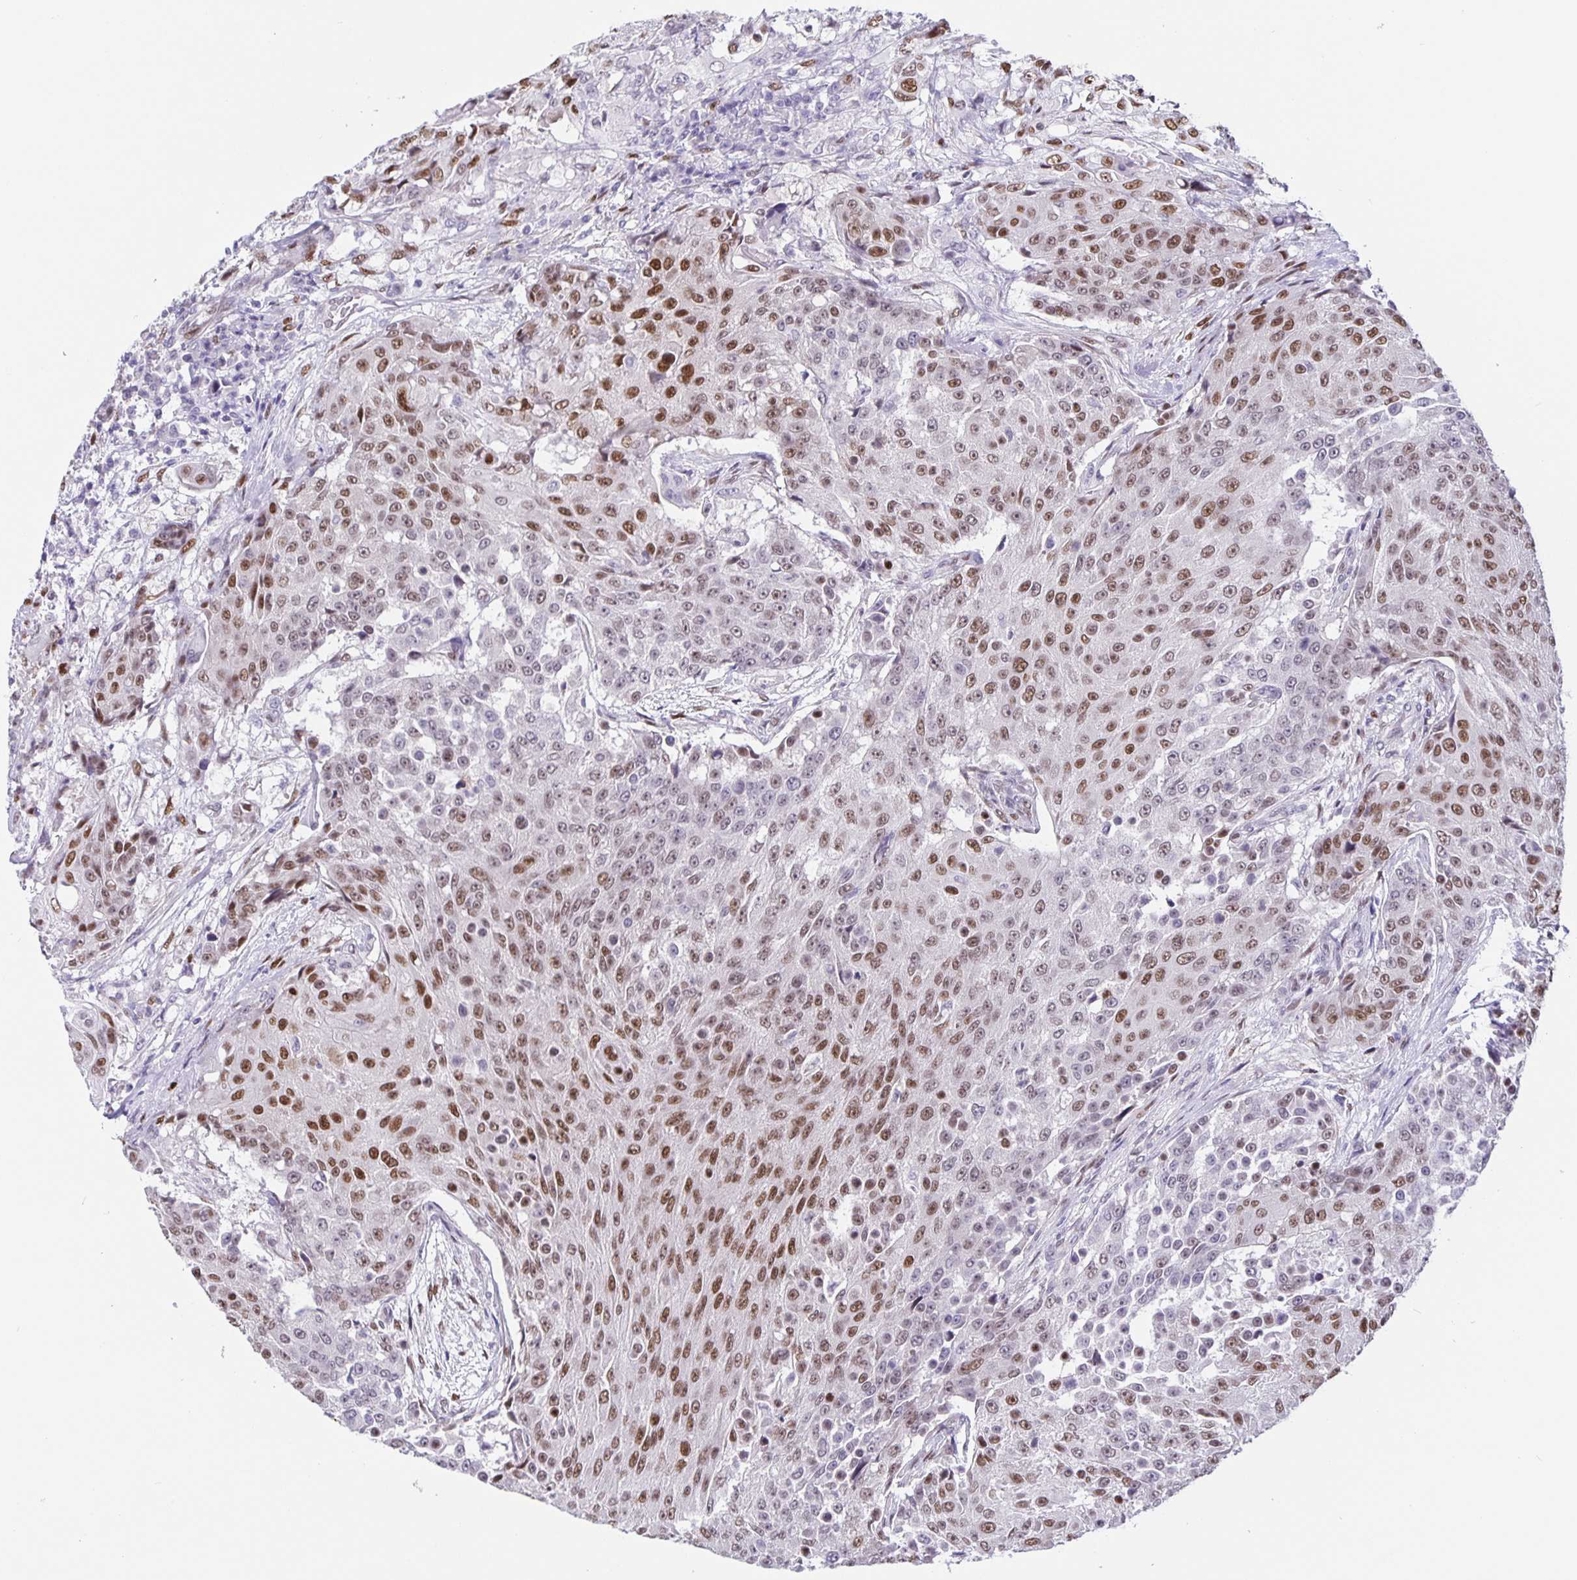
{"staining": {"intensity": "moderate", "quantity": "25%-75%", "location": "nuclear"}, "tissue": "urothelial cancer", "cell_type": "Tumor cells", "image_type": "cancer", "snomed": [{"axis": "morphology", "description": "Urothelial carcinoma, High grade"}, {"axis": "topography", "description": "Urinary bladder"}], "caption": "Immunohistochemistry (IHC) staining of urothelial cancer, which displays medium levels of moderate nuclear expression in about 25%-75% of tumor cells indicating moderate nuclear protein positivity. The staining was performed using DAB (brown) for protein detection and nuclei were counterstained in hematoxylin (blue).", "gene": "FOSL2", "patient": {"sex": "female", "age": 63}}